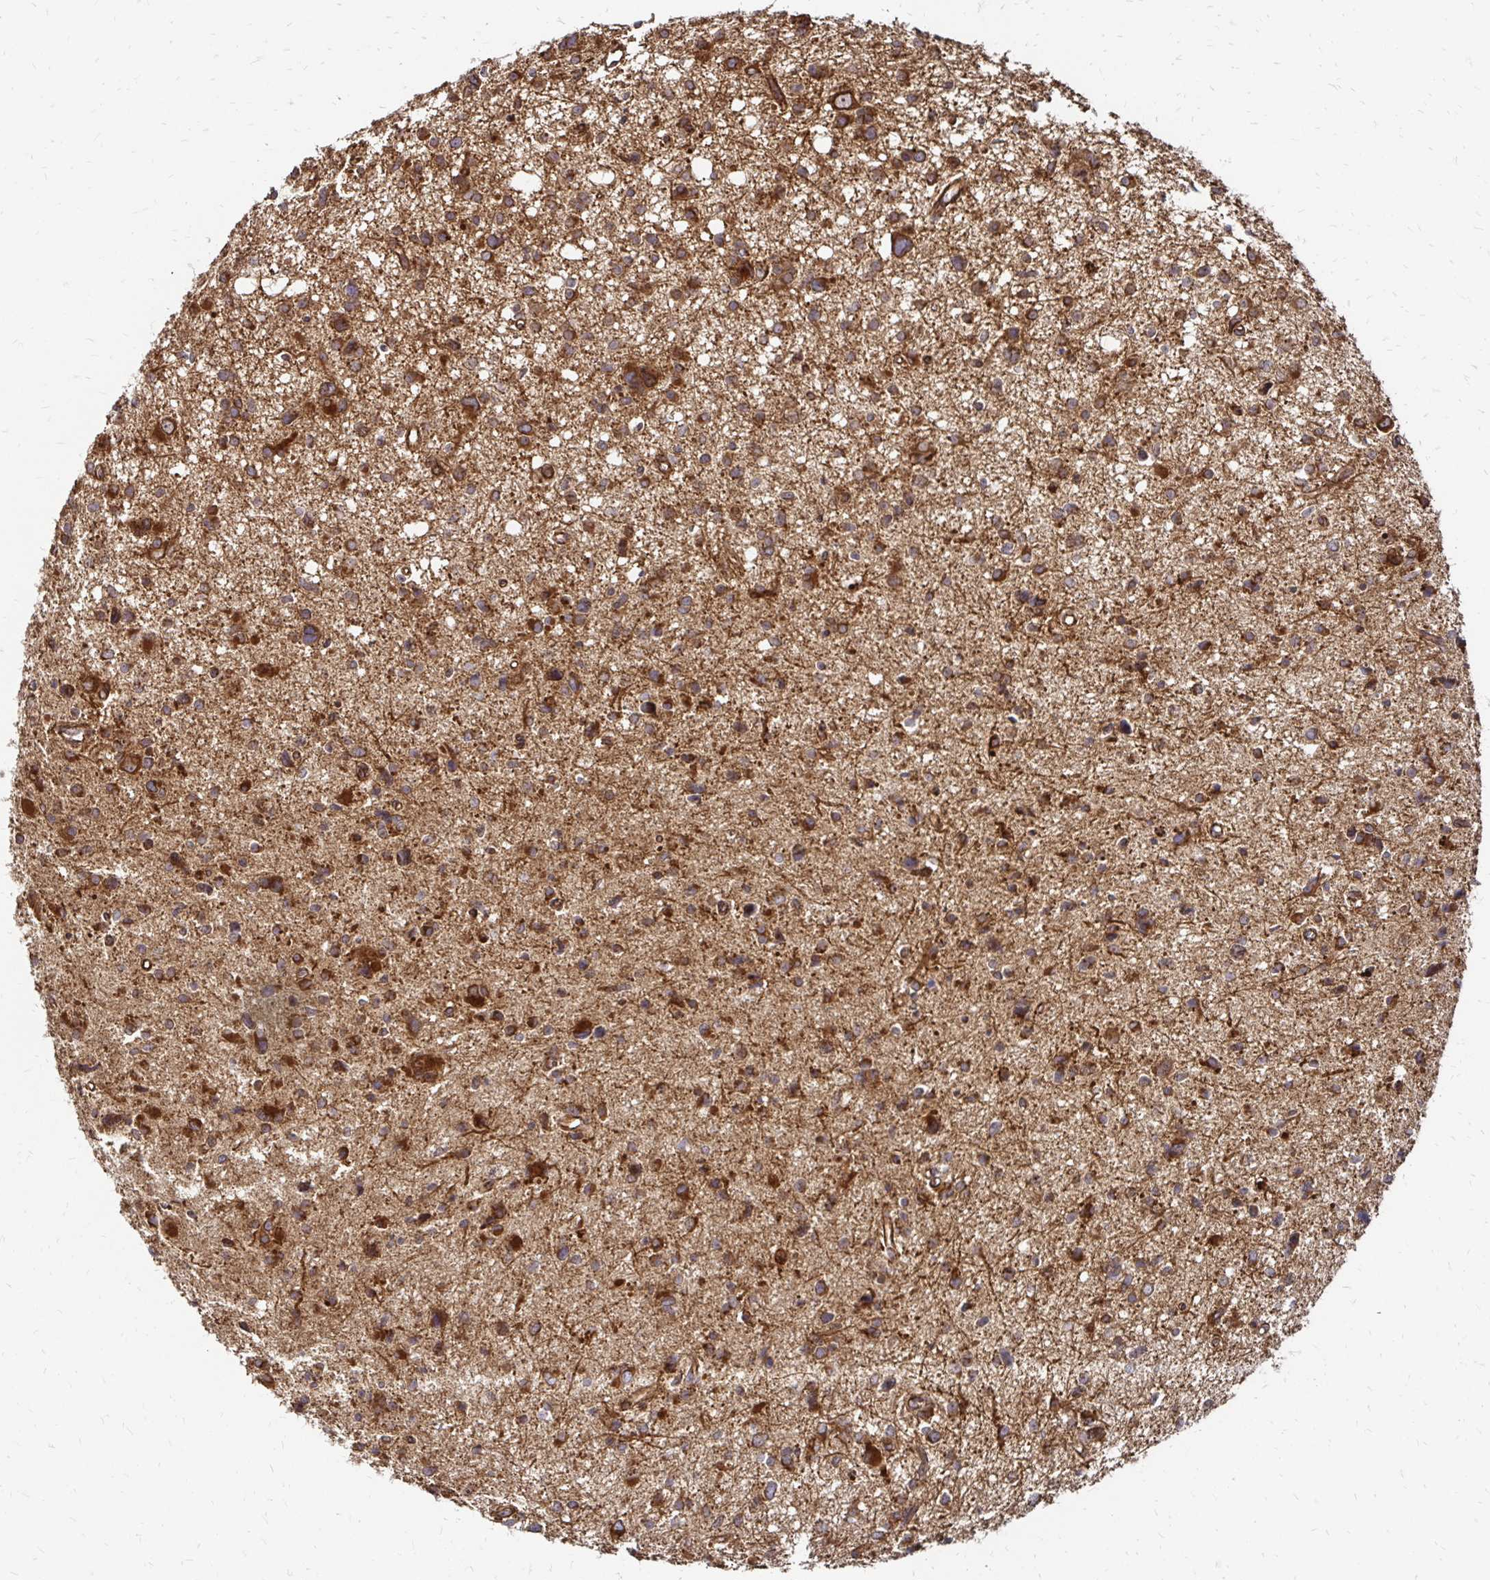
{"staining": {"intensity": "strong", "quantity": "25%-75%", "location": "cytoplasmic/membranous"}, "tissue": "glioma", "cell_type": "Tumor cells", "image_type": "cancer", "snomed": [{"axis": "morphology", "description": "Glioma, malignant, High grade"}, {"axis": "topography", "description": "Brain"}], "caption": "Immunohistochemical staining of glioma displays high levels of strong cytoplasmic/membranous protein staining in approximately 25%-75% of tumor cells.", "gene": "ZW10", "patient": {"sex": "male", "age": 23}}